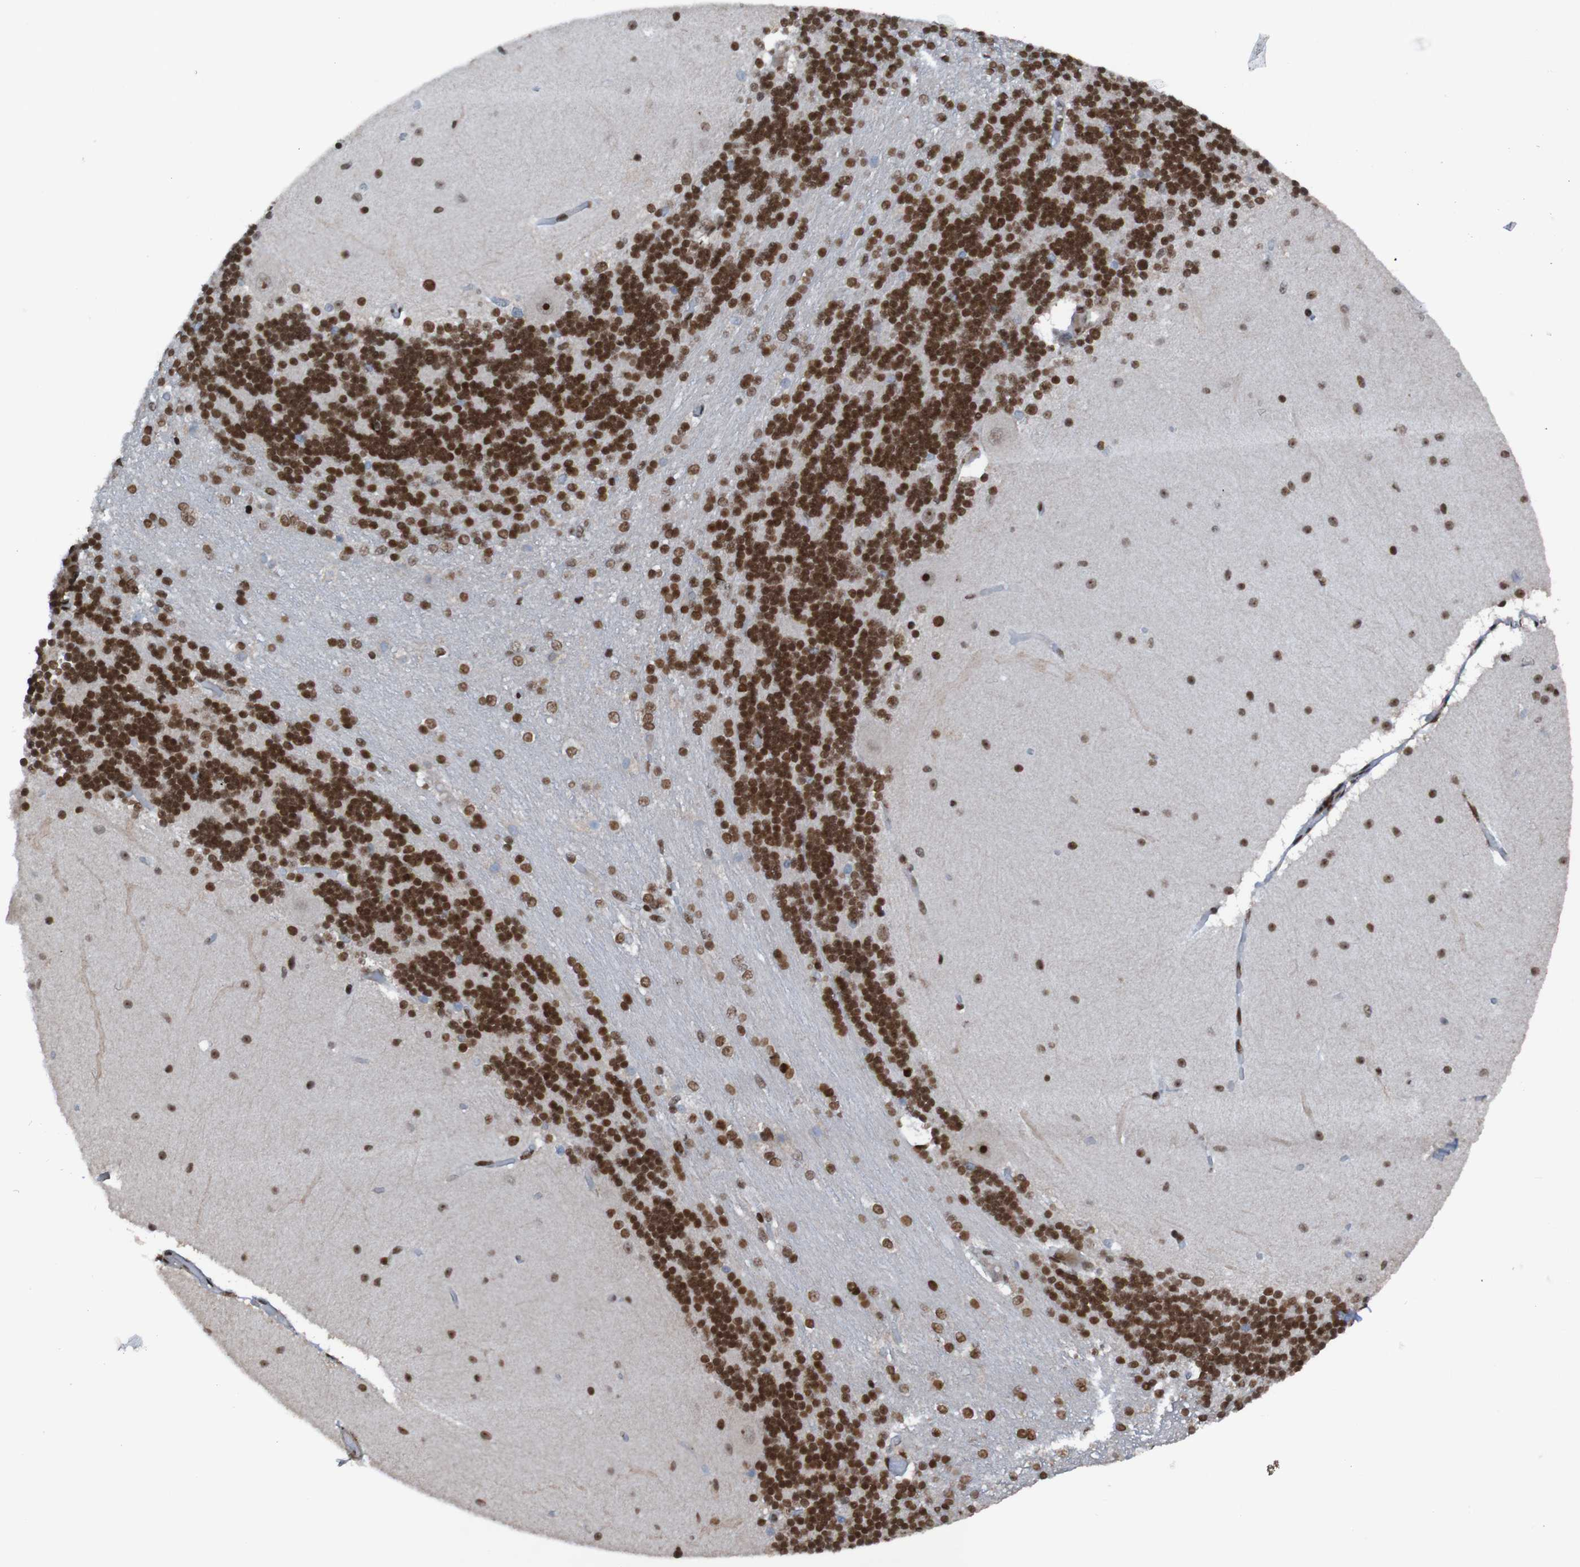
{"staining": {"intensity": "strong", "quantity": ">75%", "location": "nuclear"}, "tissue": "cerebellum", "cell_type": "Cells in granular layer", "image_type": "normal", "snomed": [{"axis": "morphology", "description": "Normal tissue, NOS"}, {"axis": "topography", "description": "Cerebellum"}], "caption": "An image showing strong nuclear expression in approximately >75% of cells in granular layer in normal cerebellum, as visualized by brown immunohistochemical staining.", "gene": "PHF2", "patient": {"sex": "female", "age": 54}}